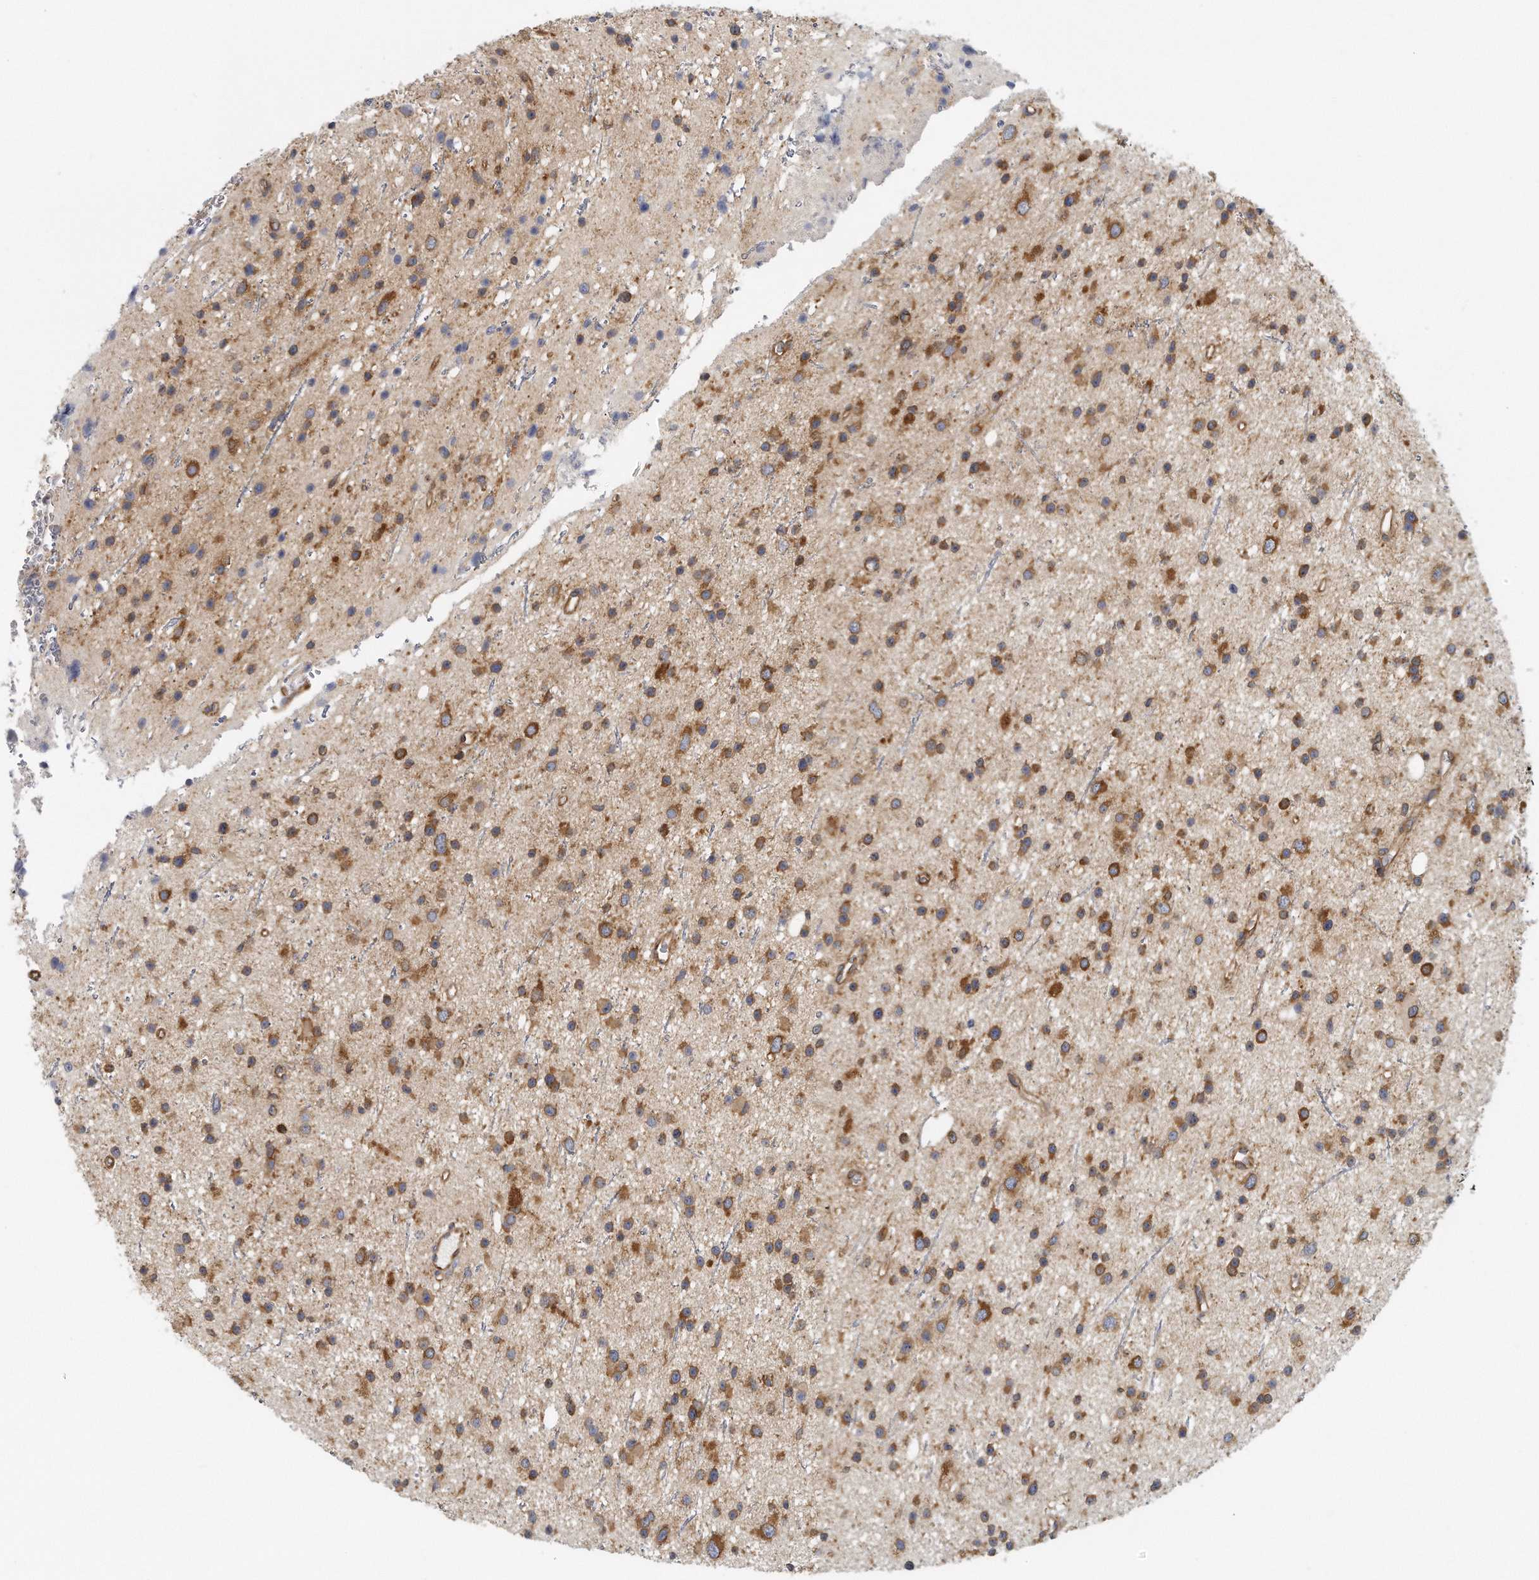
{"staining": {"intensity": "moderate", "quantity": ">75%", "location": "cytoplasmic/membranous"}, "tissue": "glioma", "cell_type": "Tumor cells", "image_type": "cancer", "snomed": [{"axis": "morphology", "description": "Glioma, malignant, Low grade"}, {"axis": "topography", "description": "Cerebral cortex"}], "caption": "A brown stain shows moderate cytoplasmic/membranous expression of a protein in malignant glioma (low-grade) tumor cells. Nuclei are stained in blue.", "gene": "EIF3I", "patient": {"sex": "female", "age": 39}}